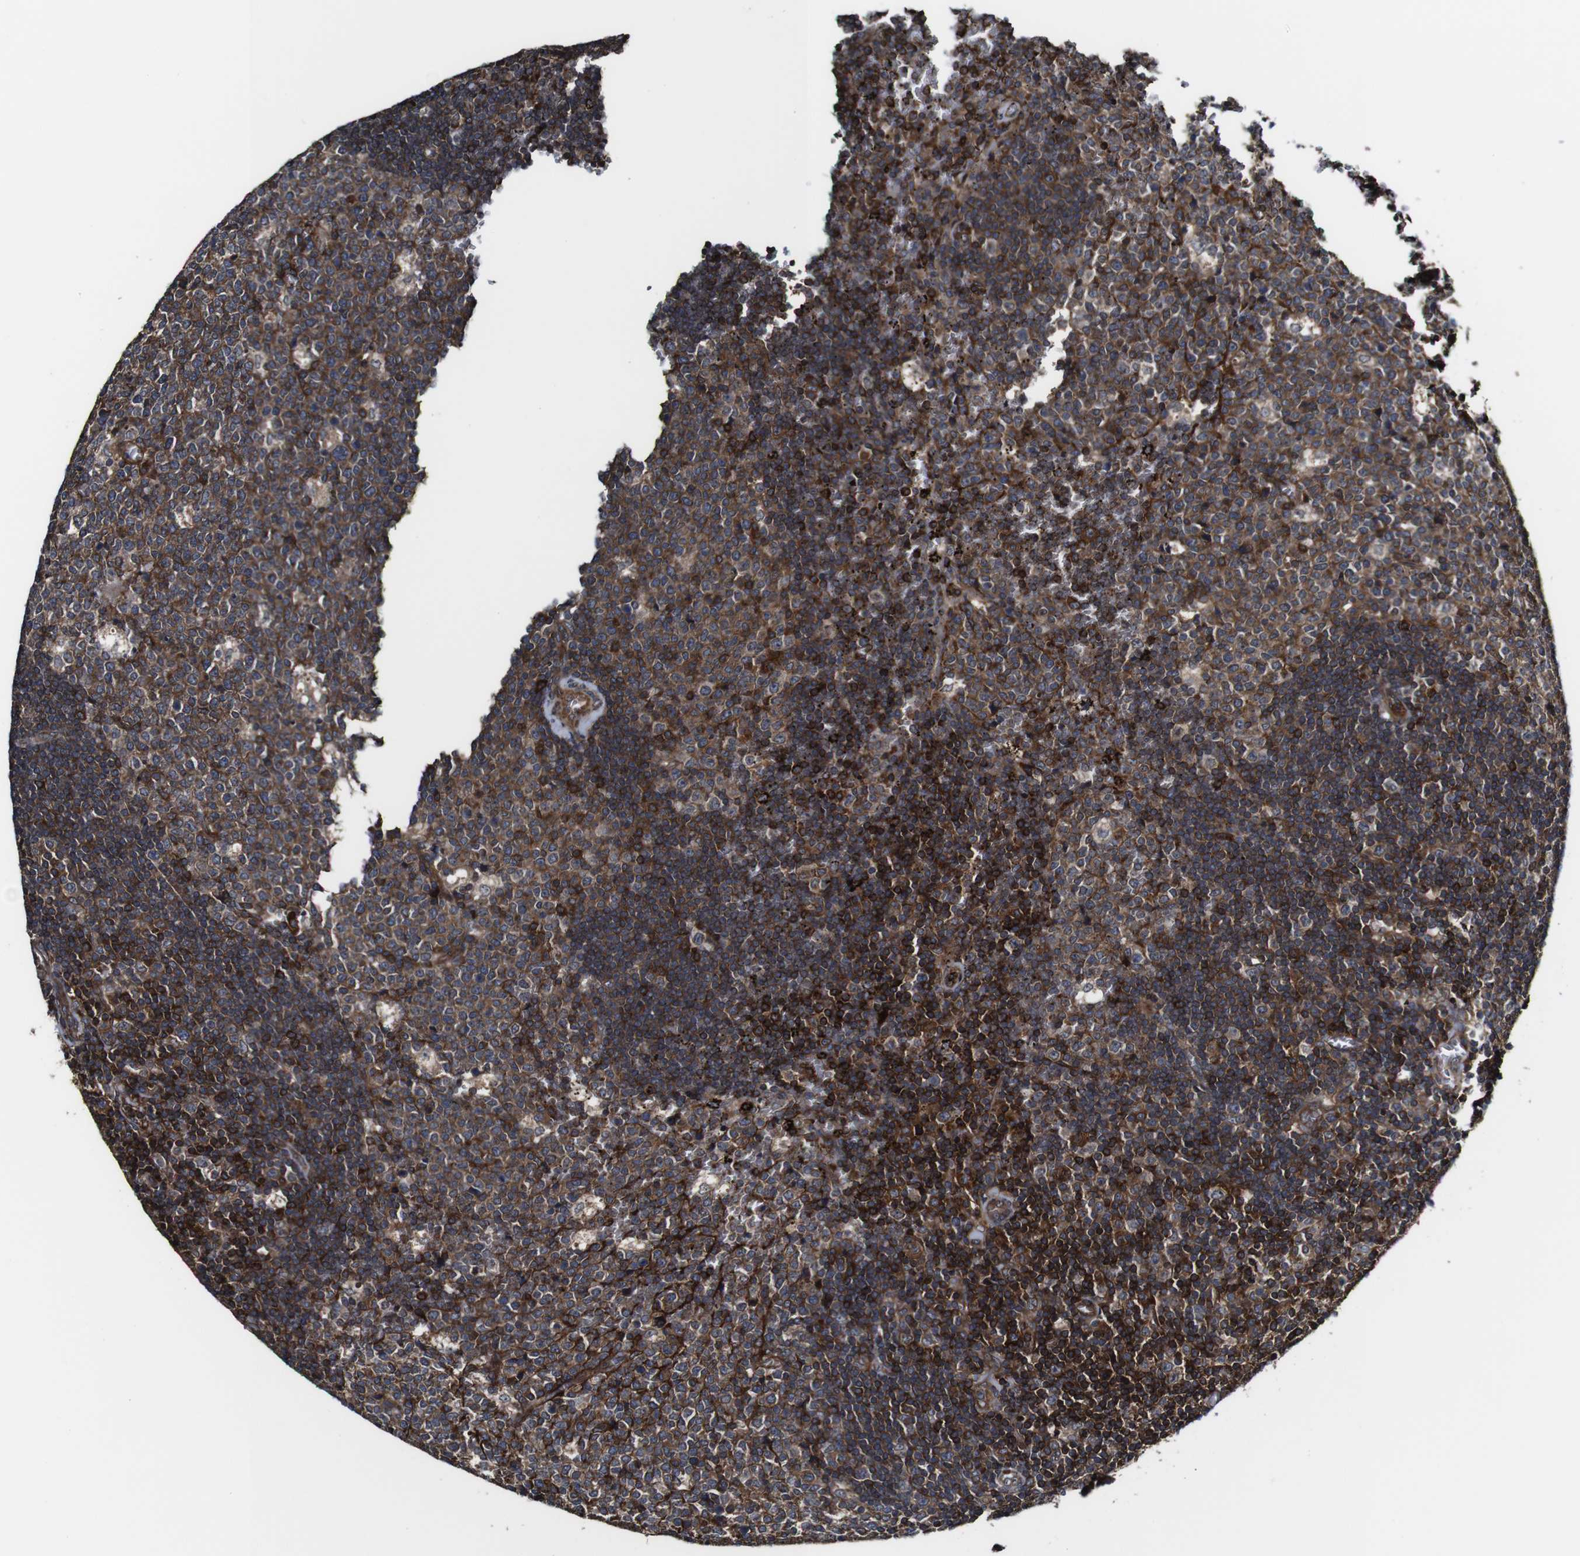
{"staining": {"intensity": "moderate", "quantity": ">75%", "location": "cytoplasmic/membranous"}, "tissue": "lymph node", "cell_type": "Germinal center cells", "image_type": "normal", "snomed": [{"axis": "morphology", "description": "Normal tissue, NOS"}, {"axis": "topography", "description": "Lymph node"}, {"axis": "topography", "description": "Salivary gland"}], "caption": "Germinal center cells show medium levels of moderate cytoplasmic/membranous positivity in about >75% of cells in unremarkable lymph node. Using DAB (3,3'-diaminobenzidine) (brown) and hematoxylin (blue) stains, captured at high magnification using brightfield microscopy.", "gene": "TNIK", "patient": {"sex": "male", "age": 8}}